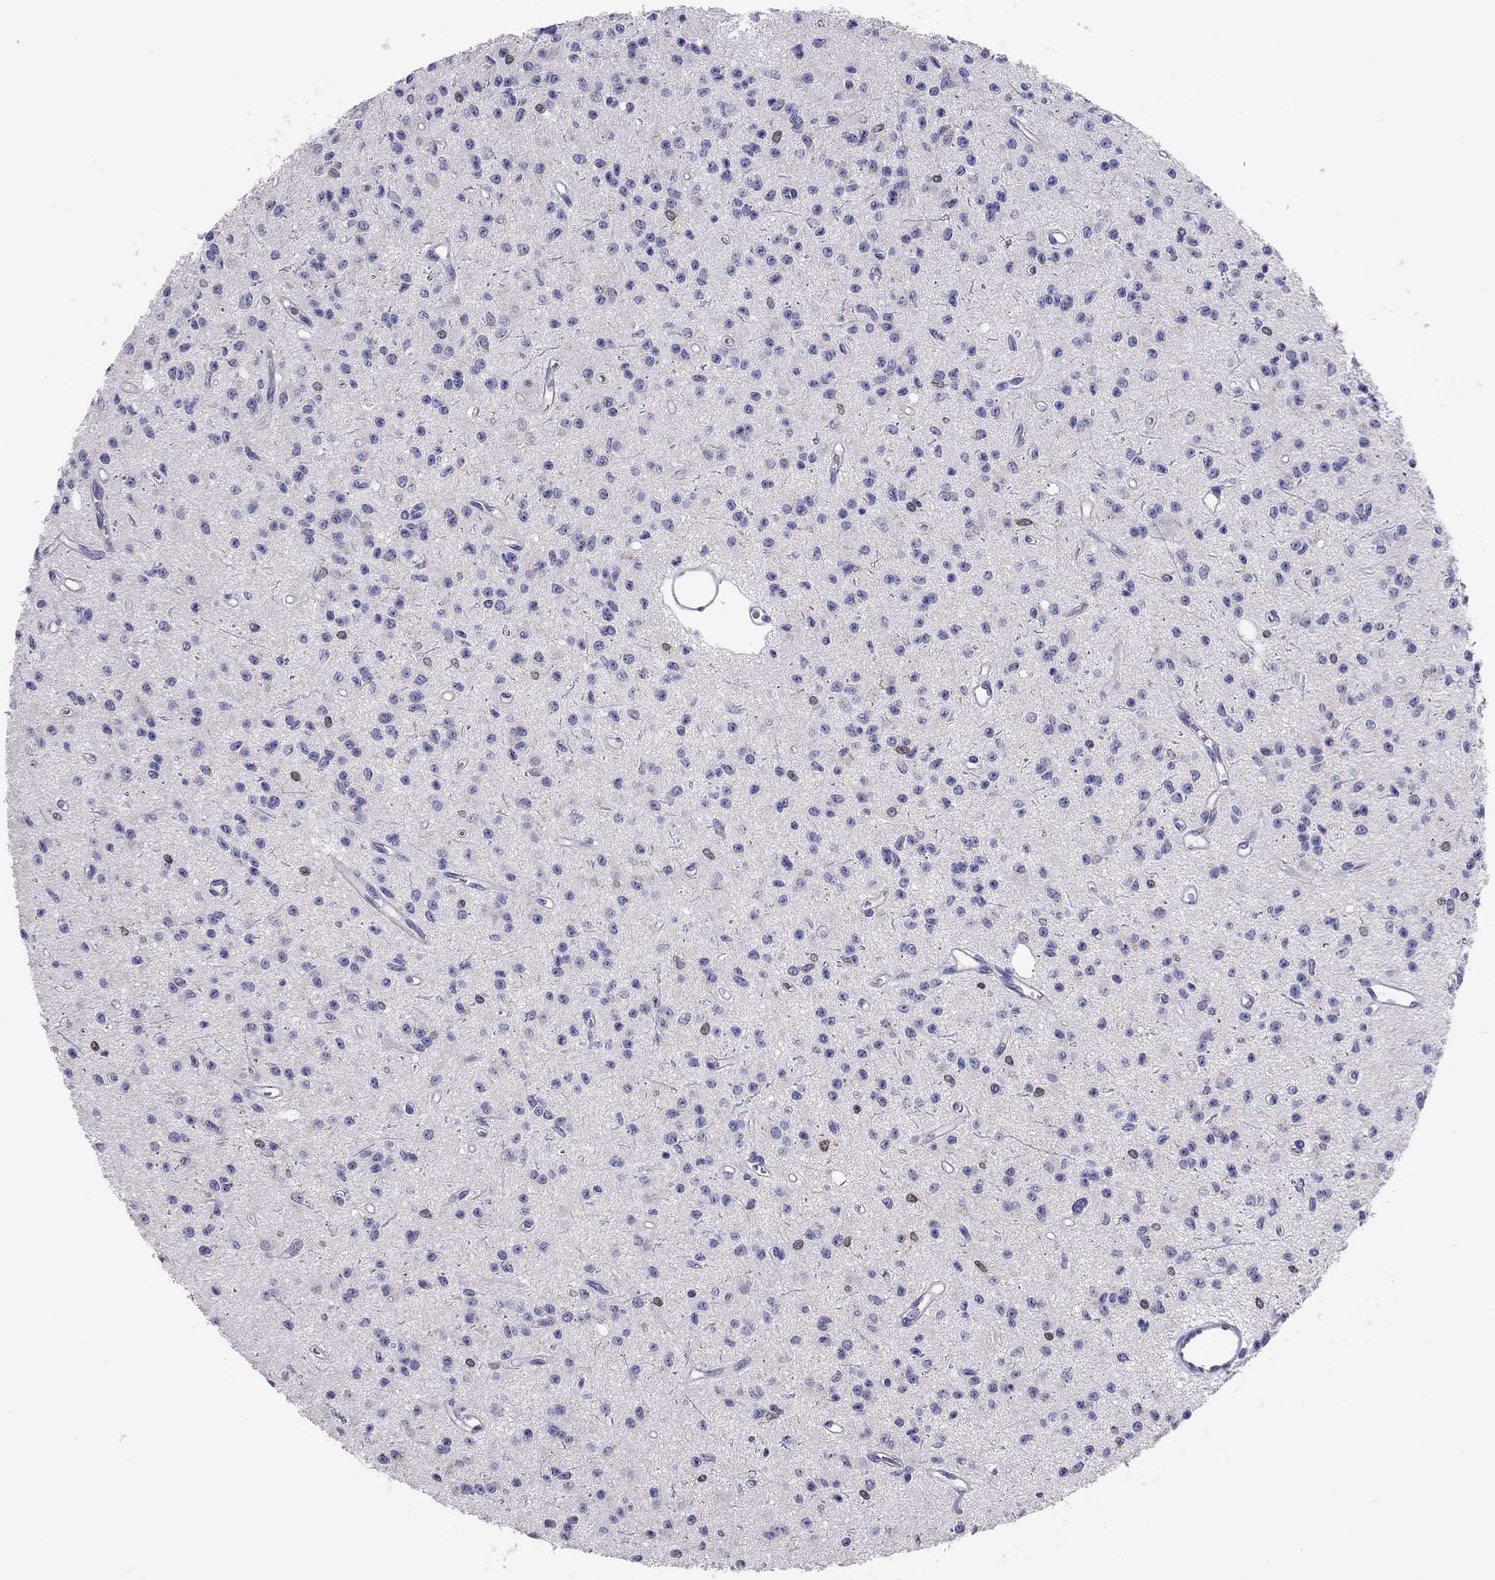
{"staining": {"intensity": "negative", "quantity": "none", "location": "none"}, "tissue": "glioma", "cell_type": "Tumor cells", "image_type": "cancer", "snomed": [{"axis": "morphology", "description": "Glioma, malignant, Low grade"}, {"axis": "topography", "description": "Brain"}], "caption": "DAB (3,3'-diaminobenzidine) immunohistochemical staining of glioma displays no significant expression in tumor cells.", "gene": "ADORA2A", "patient": {"sex": "female", "age": 45}}